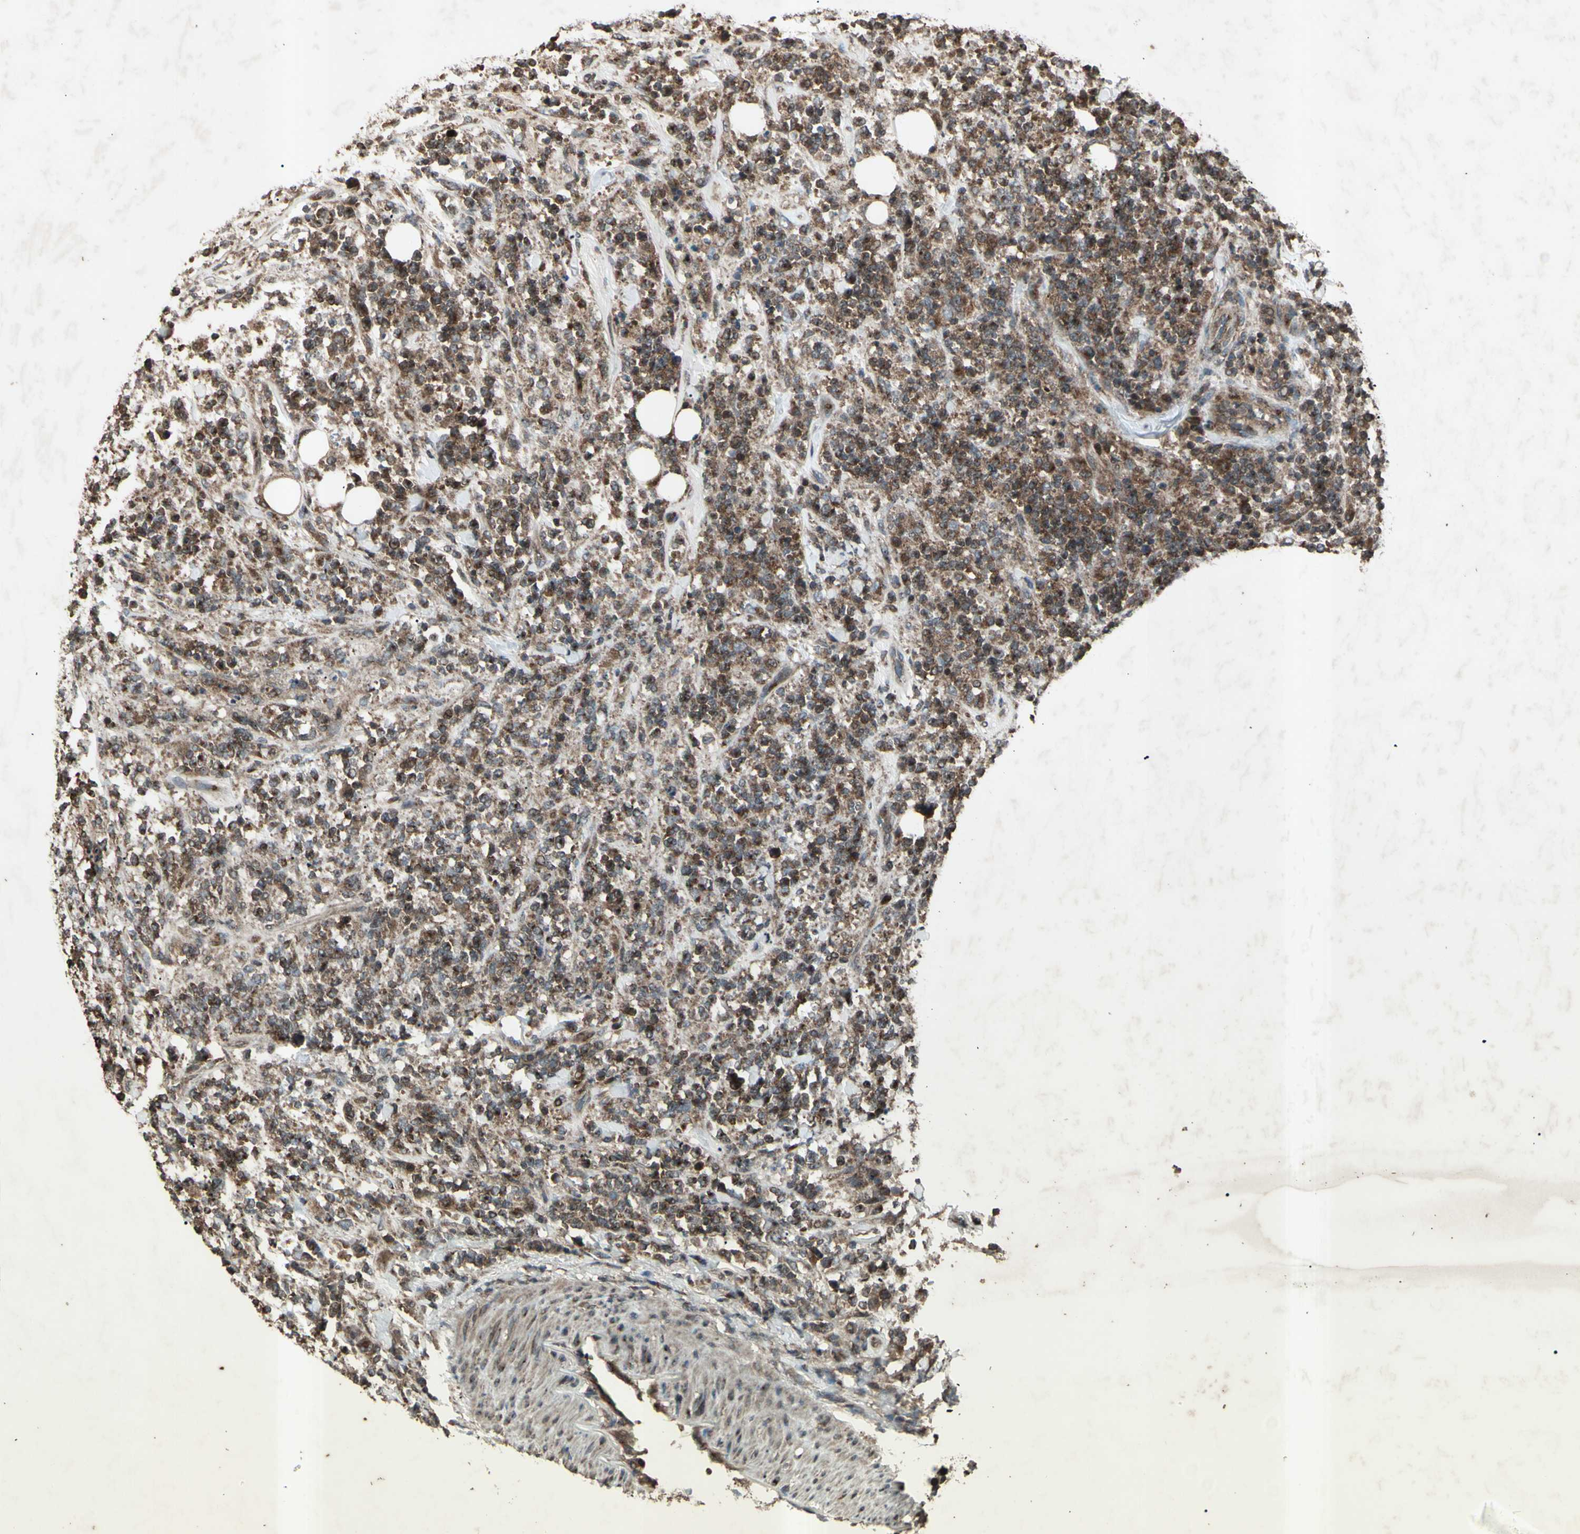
{"staining": {"intensity": "strong", "quantity": ">75%", "location": "cytoplasmic/membranous"}, "tissue": "lymphoma", "cell_type": "Tumor cells", "image_type": "cancer", "snomed": [{"axis": "morphology", "description": "Malignant lymphoma, non-Hodgkin's type, High grade"}, {"axis": "topography", "description": "Soft tissue"}], "caption": "Strong cytoplasmic/membranous expression for a protein is appreciated in approximately >75% of tumor cells of lymphoma using immunohistochemistry (IHC).", "gene": "AP1G1", "patient": {"sex": "male", "age": 18}}